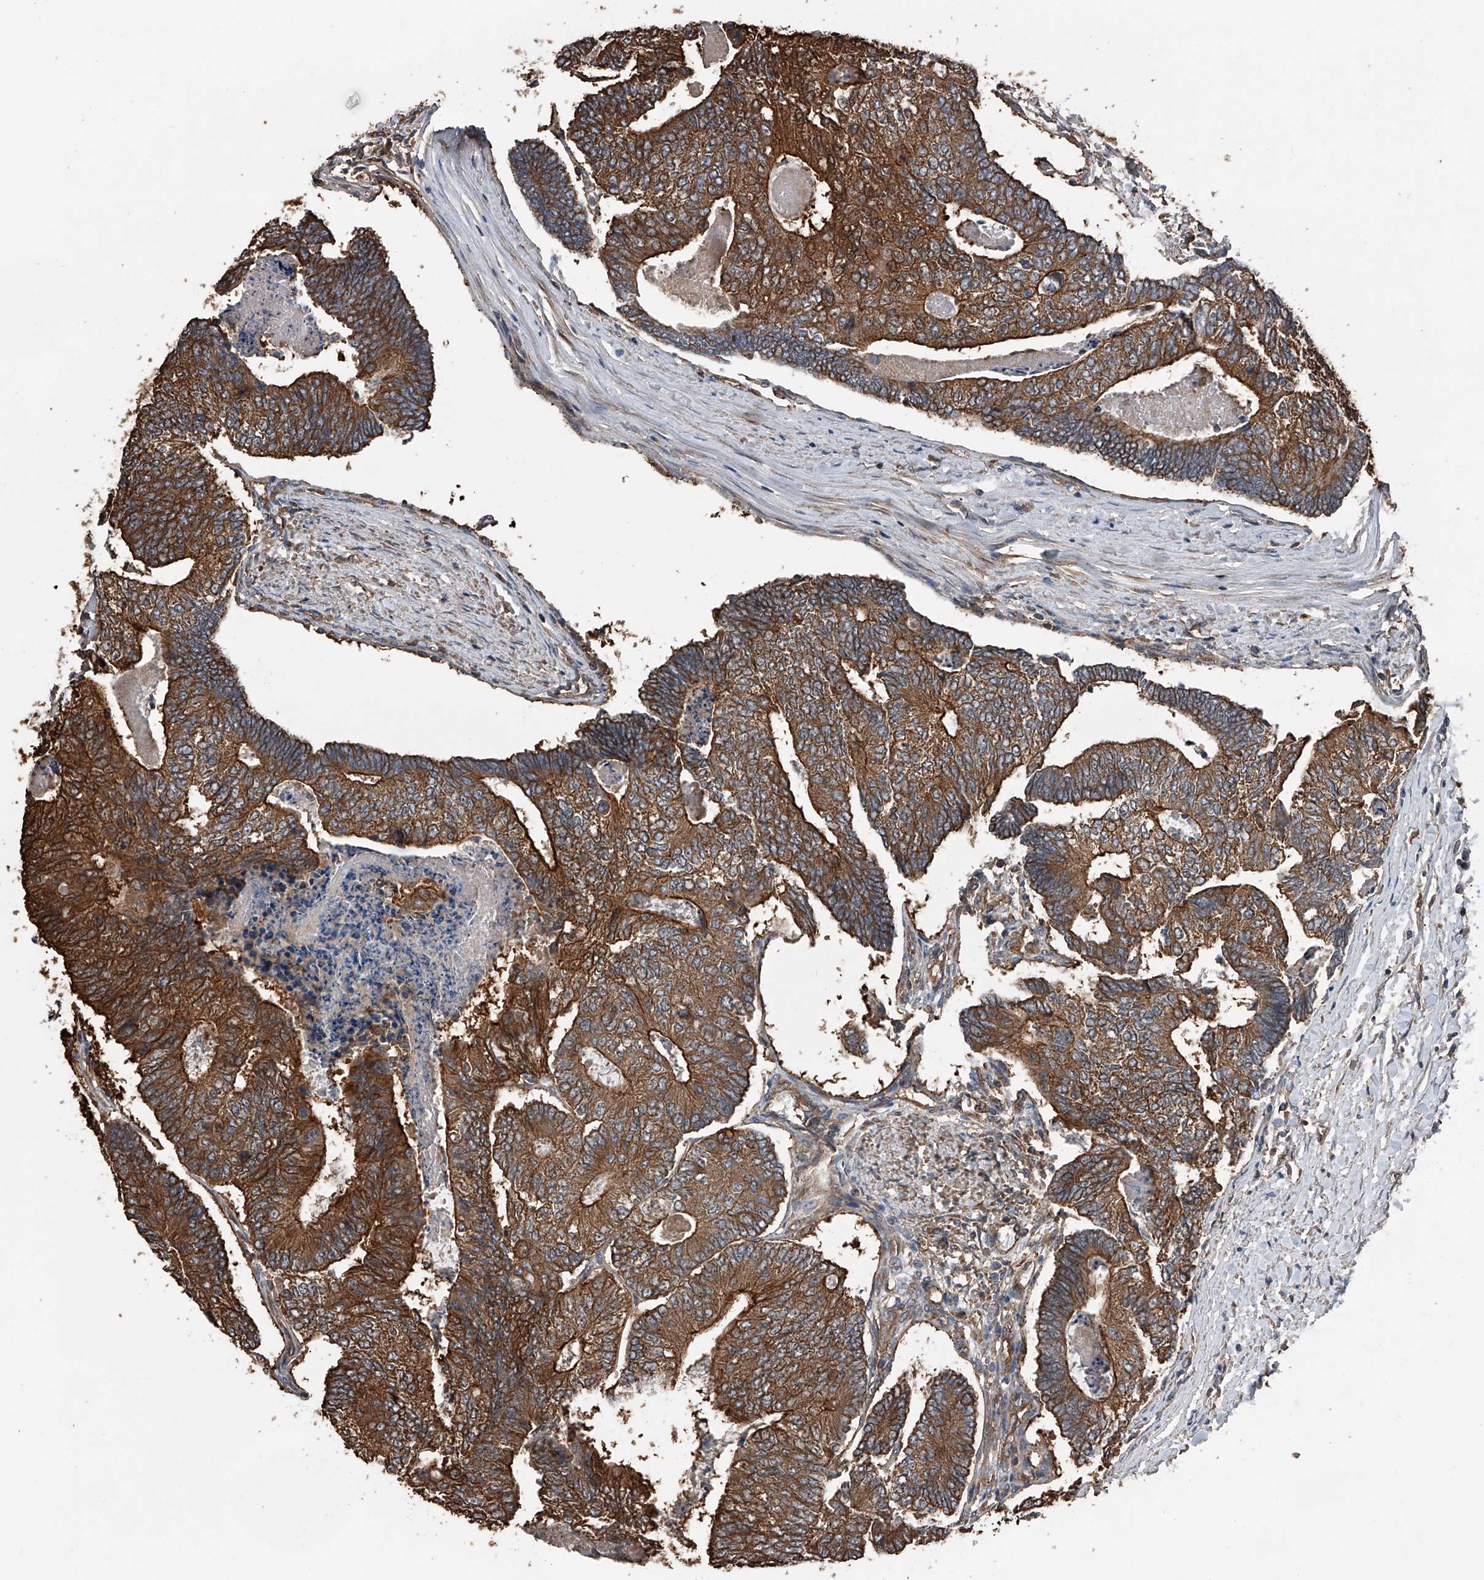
{"staining": {"intensity": "strong", "quantity": ">75%", "location": "cytoplasmic/membranous"}, "tissue": "colorectal cancer", "cell_type": "Tumor cells", "image_type": "cancer", "snomed": [{"axis": "morphology", "description": "Adenocarcinoma, NOS"}, {"axis": "topography", "description": "Colon"}], "caption": "DAB immunohistochemical staining of colorectal adenocarcinoma shows strong cytoplasmic/membranous protein staining in about >75% of tumor cells.", "gene": "KCNJ2", "patient": {"sex": "female", "age": 67}}